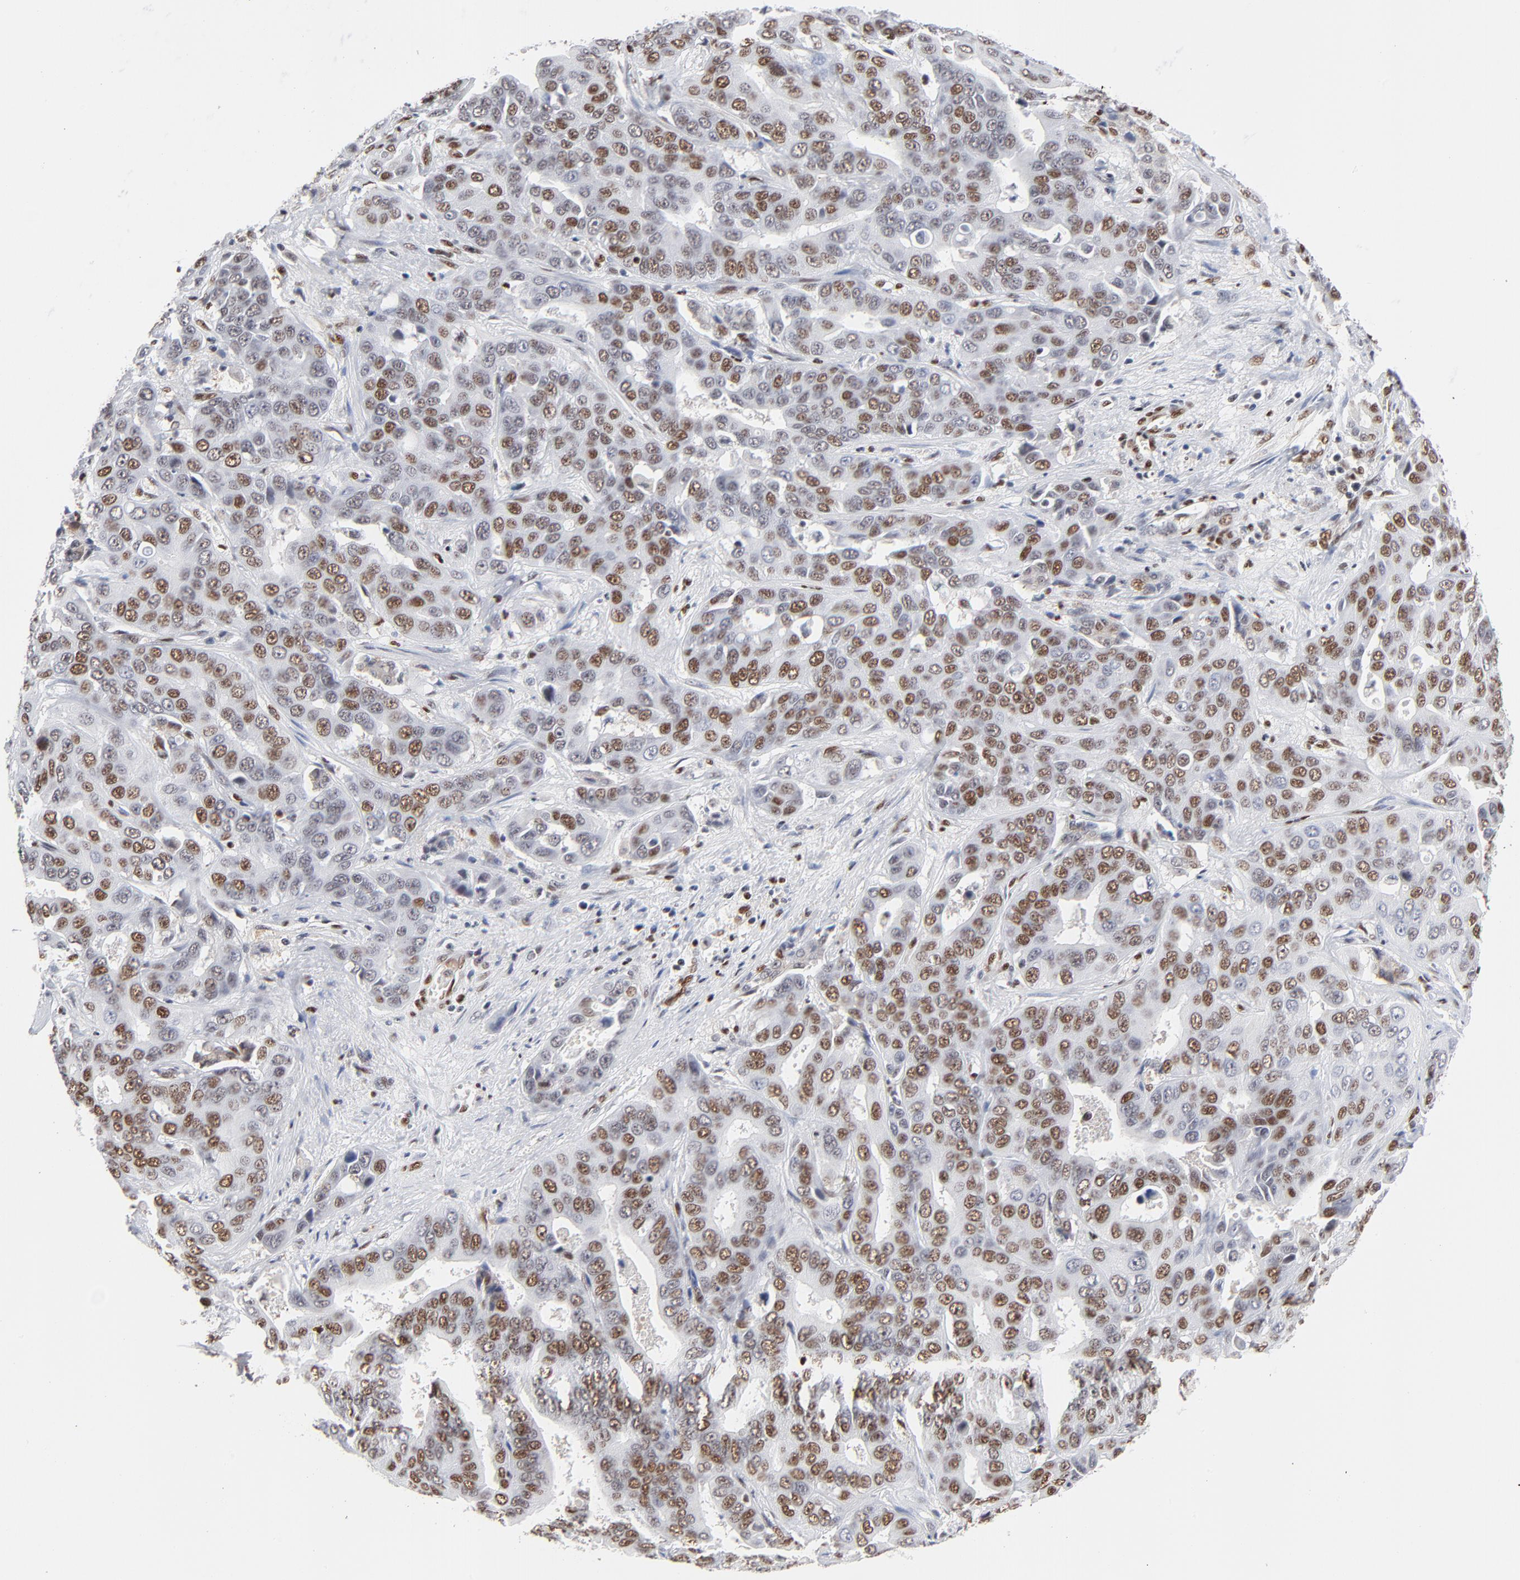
{"staining": {"intensity": "moderate", "quantity": ">75%", "location": "nuclear"}, "tissue": "liver cancer", "cell_type": "Tumor cells", "image_type": "cancer", "snomed": [{"axis": "morphology", "description": "Cholangiocarcinoma"}, {"axis": "topography", "description": "Liver"}], "caption": "The image shows a brown stain indicating the presence of a protein in the nuclear of tumor cells in liver cholangiocarcinoma. (Stains: DAB in brown, nuclei in blue, Microscopy: brightfield microscopy at high magnification).", "gene": "CREB1", "patient": {"sex": "female", "age": 52}}